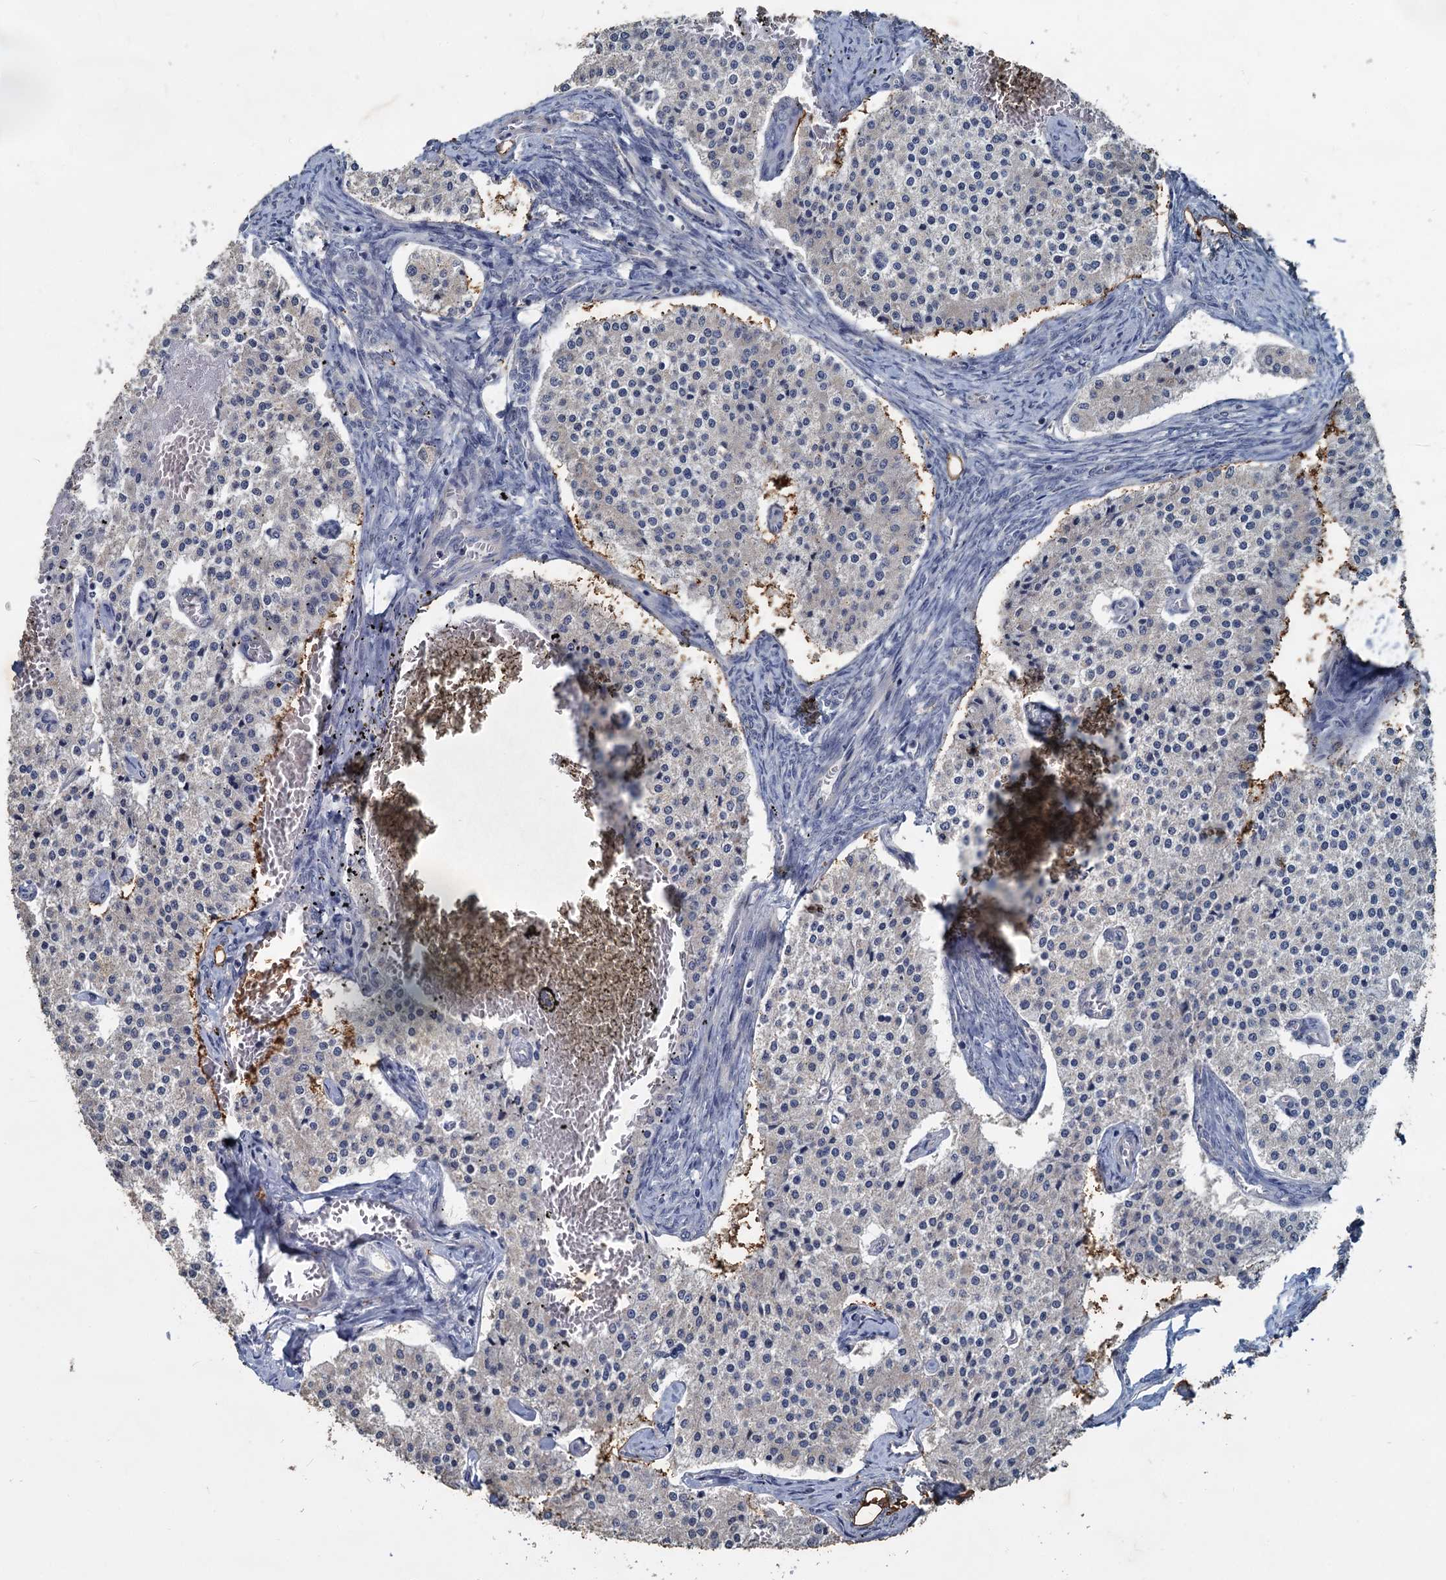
{"staining": {"intensity": "negative", "quantity": "none", "location": "none"}, "tissue": "carcinoid", "cell_type": "Tumor cells", "image_type": "cancer", "snomed": [{"axis": "morphology", "description": "Carcinoid, malignant, NOS"}, {"axis": "topography", "description": "Colon"}], "caption": "This is a micrograph of IHC staining of carcinoid (malignant), which shows no expression in tumor cells. The staining was performed using DAB to visualize the protein expression in brown, while the nuclei were stained in blue with hematoxylin (Magnification: 20x).", "gene": "SLC2A7", "patient": {"sex": "female", "age": 52}}